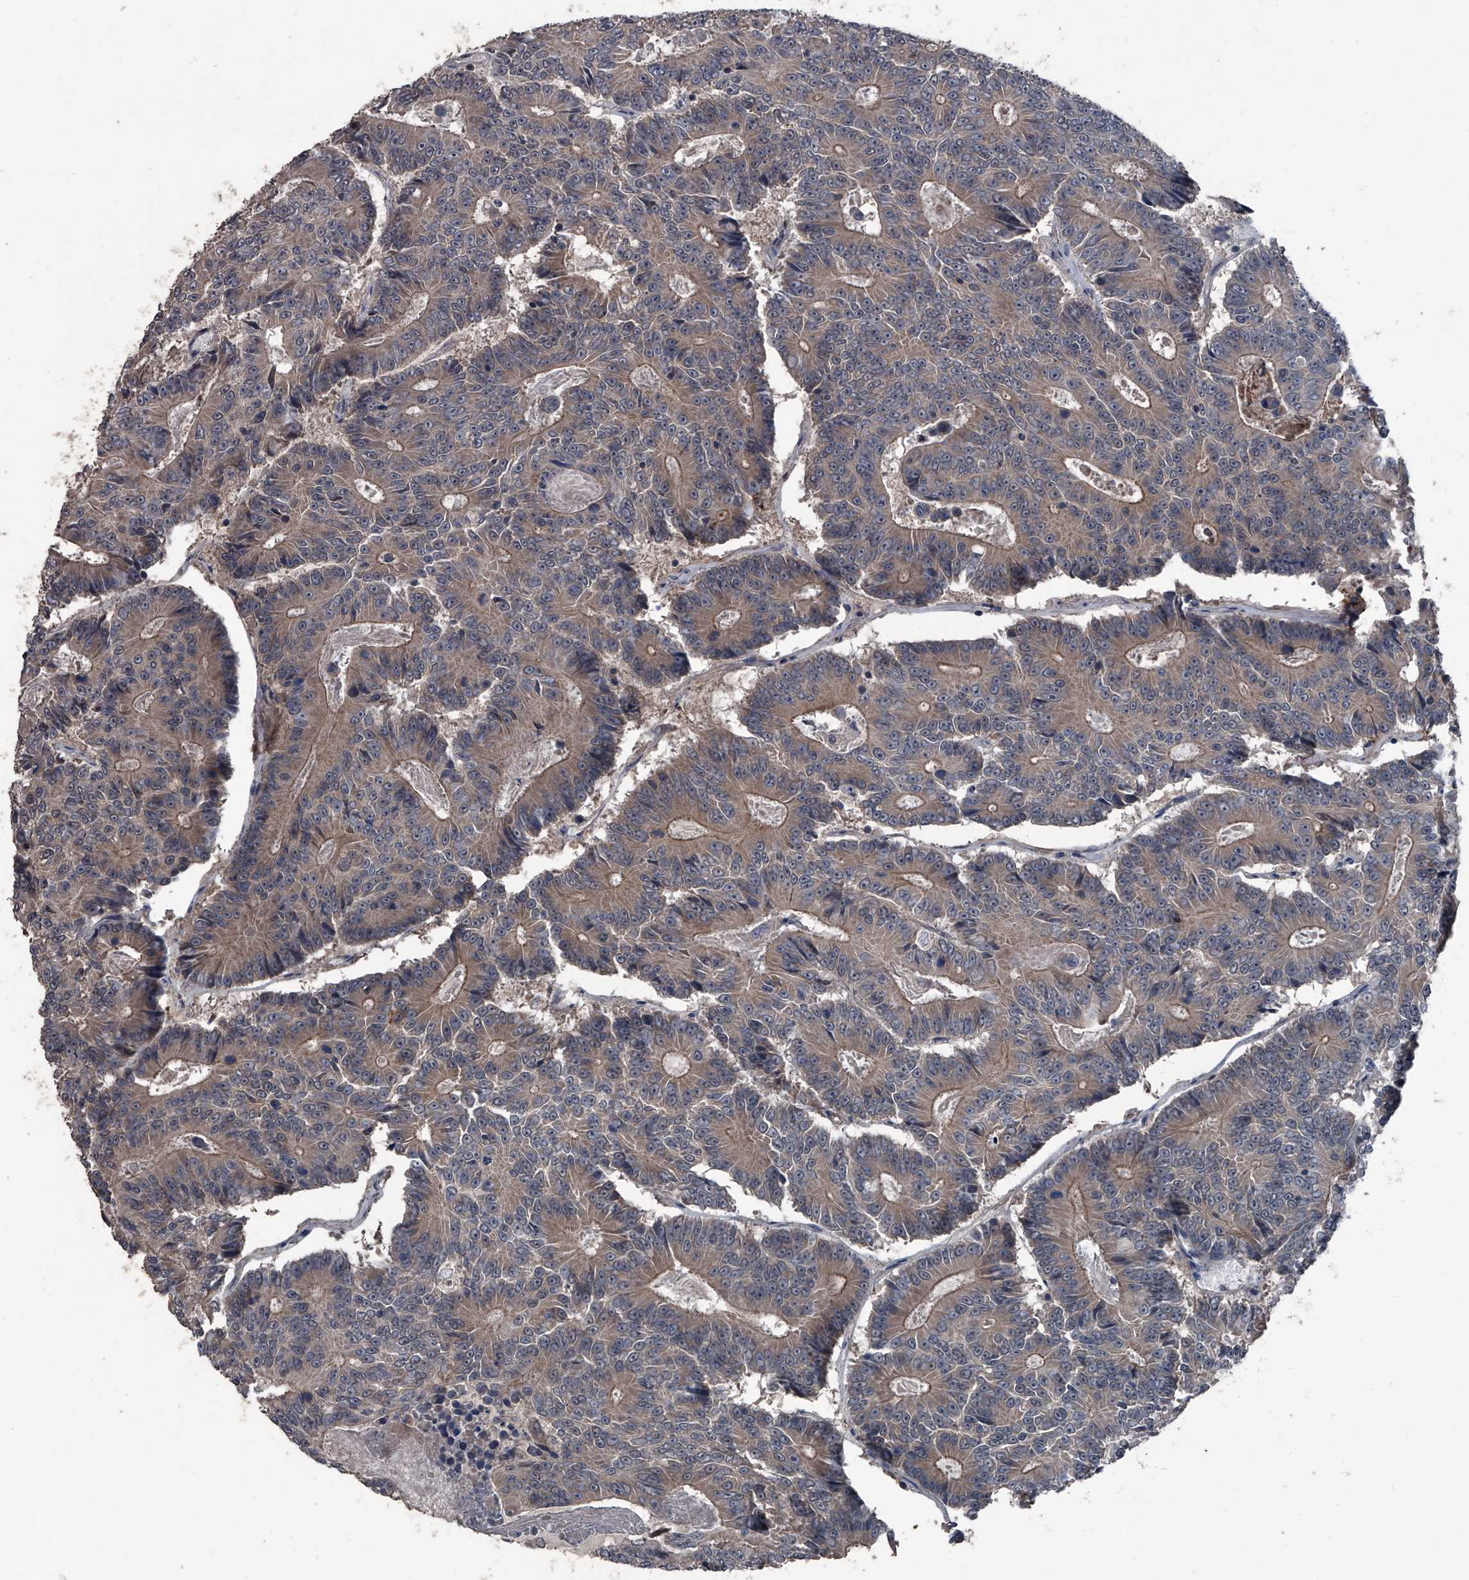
{"staining": {"intensity": "weak", "quantity": ">75%", "location": "cytoplasmic/membranous"}, "tissue": "colorectal cancer", "cell_type": "Tumor cells", "image_type": "cancer", "snomed": [{"axis": "morphology", "description": "Adenocarcinoma, NOS"}, {"axis": "topography", "description": "Colon"}], "caption": "Colorectal adenocarcinoma stained for a protein (brown) demonstrates weak cytoplasmic/membranous positive staining in approximately >75% of tumor cells.", "gene": "OARD1", "patient": {"sex": "male", "age": 83}}